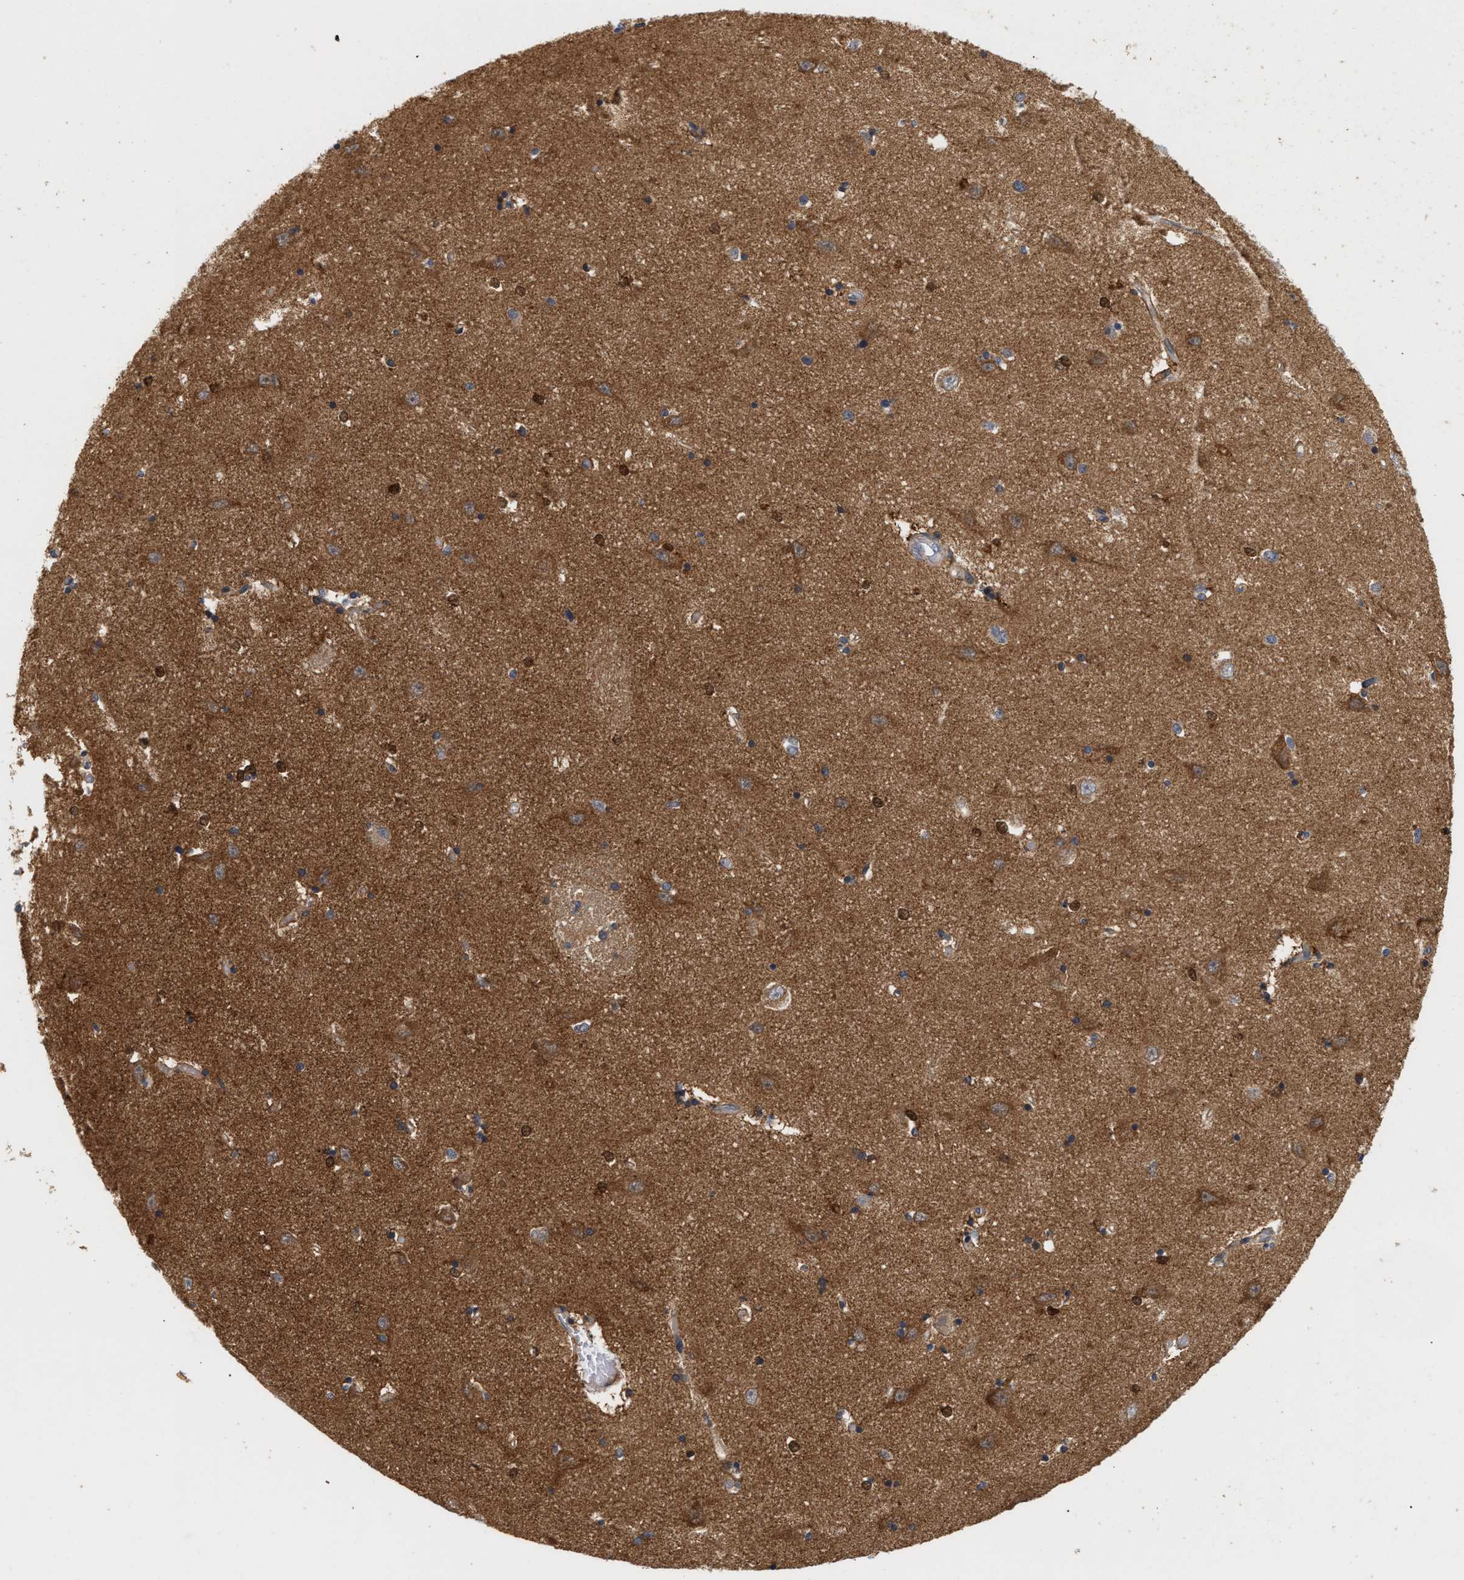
{"staining": {"intensity": "strong", "quantity": "<25%", "location": "nuclear"}, "tissue": "hippocampus", "cell_type": "Glial cells", "image_type": "normal", "snomed": [{"axis": "morphology", "description": "Normal tissue, NOS"}, {"axis": "topography", "description": "Hippocampus"}], "caption": "A medium amount of strong nuclear expression is identified in approximately <25% of glial cells in normal hippocampus. The staining is performed using DAB (3,3'-diaminobenzidine) brown chromogen to label protein expression. The nuclei are counter-stained blue using hematoxylin.", "gene": "PLCD1", "patient": {"sex": "male", "age": 45}}